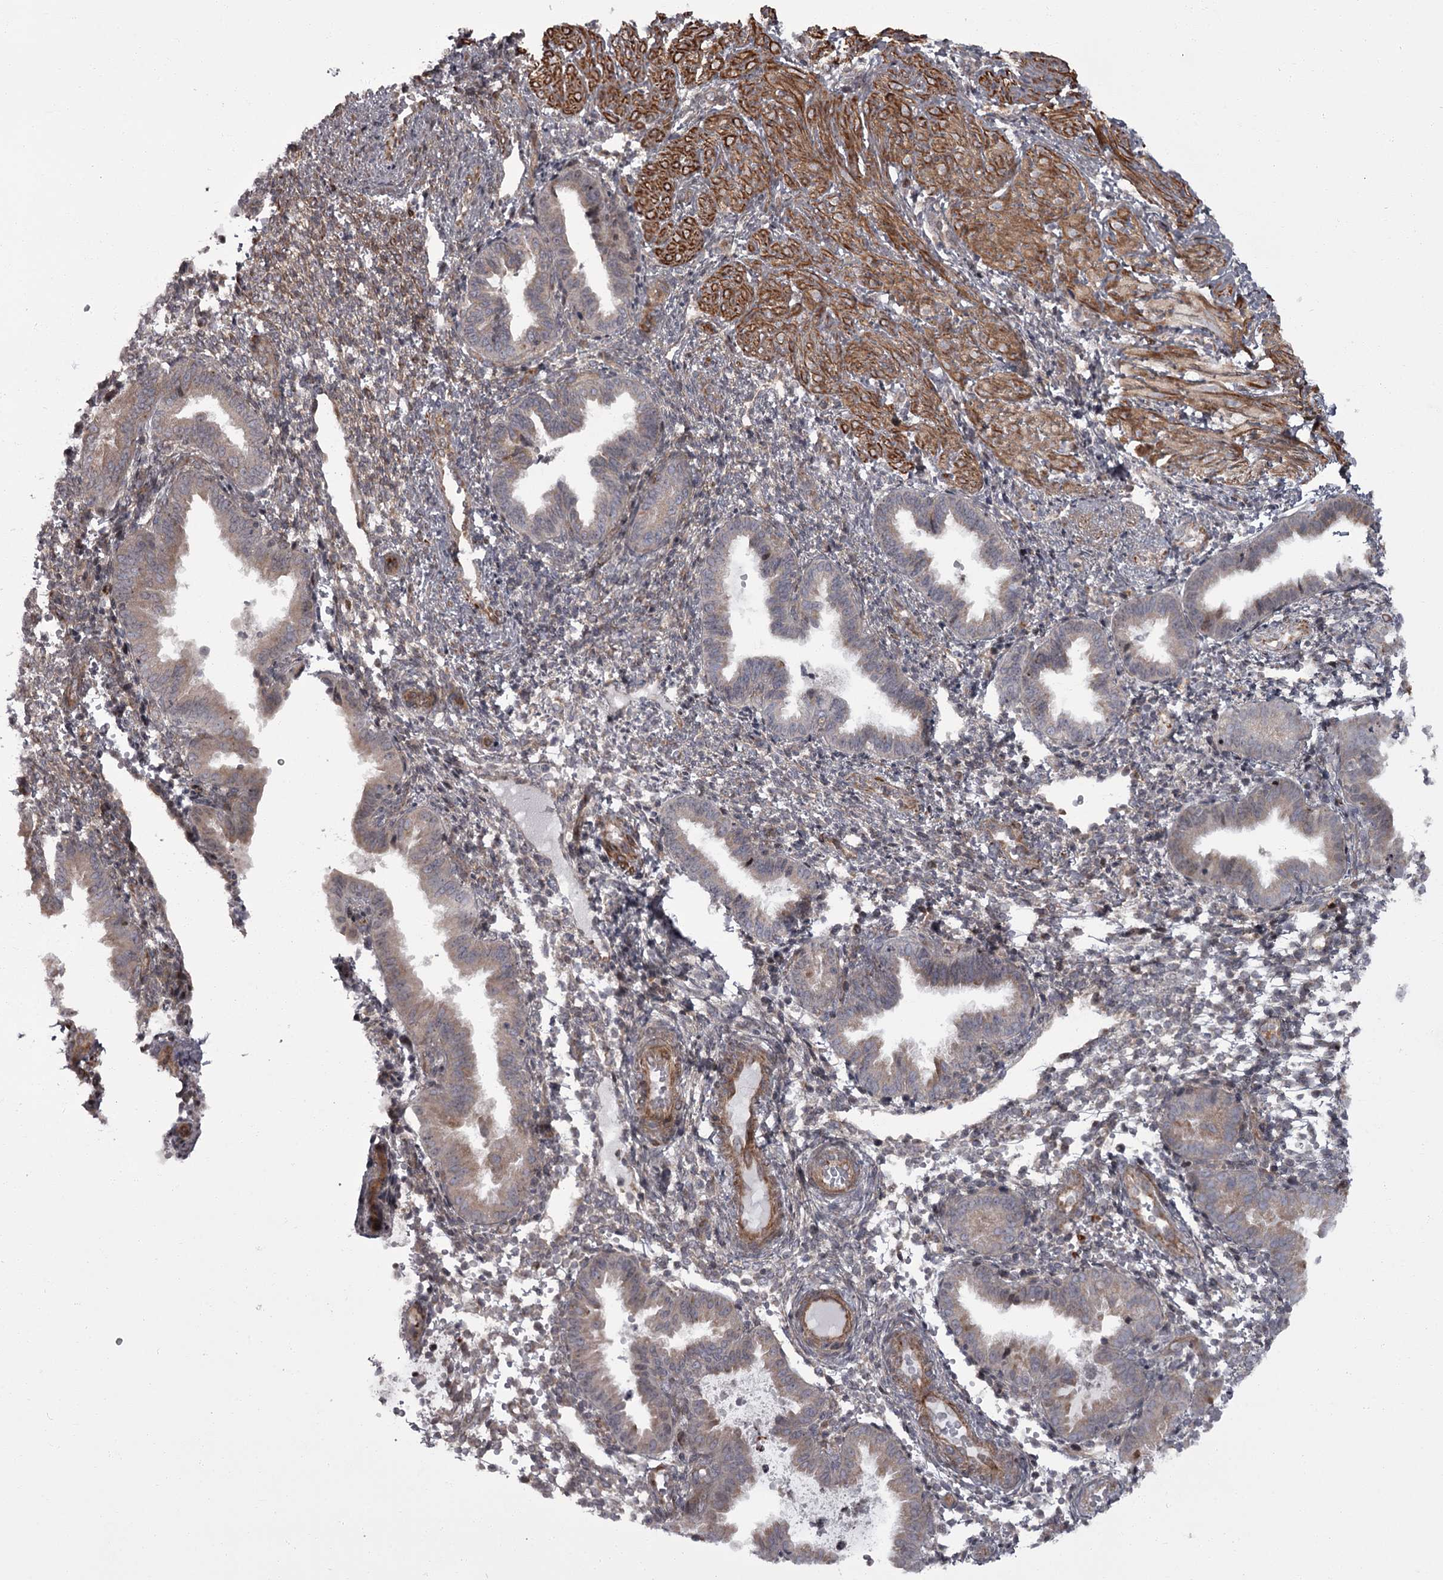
{"staining": {"intensity": "weak", "quantity": "<25%", "location": "cytoplasmic/membranous"}, "tissue": "endometrium", "cell_type": "Cells in endometrial stroma", "image_type": "normal", "snomed": [{"axis": "morphology", "description": "Normal tissue, NOS"}, {"axis": "topography", "description": "Endometrium"}], "caption": "High power microscopy histopathology image of an IHC histopathology image of normal endometrium, revealing no significant expression in cells in endometrial stroma. Brightfield microscopy of immunohistochemistry (IHC) stained with DAB (3,3'-diaminobenzidine) (brown) and hematoxylin (blue), captured at high magnification.", "gene": "THAP9", "patient": {"sex": "female", "age": 33}}